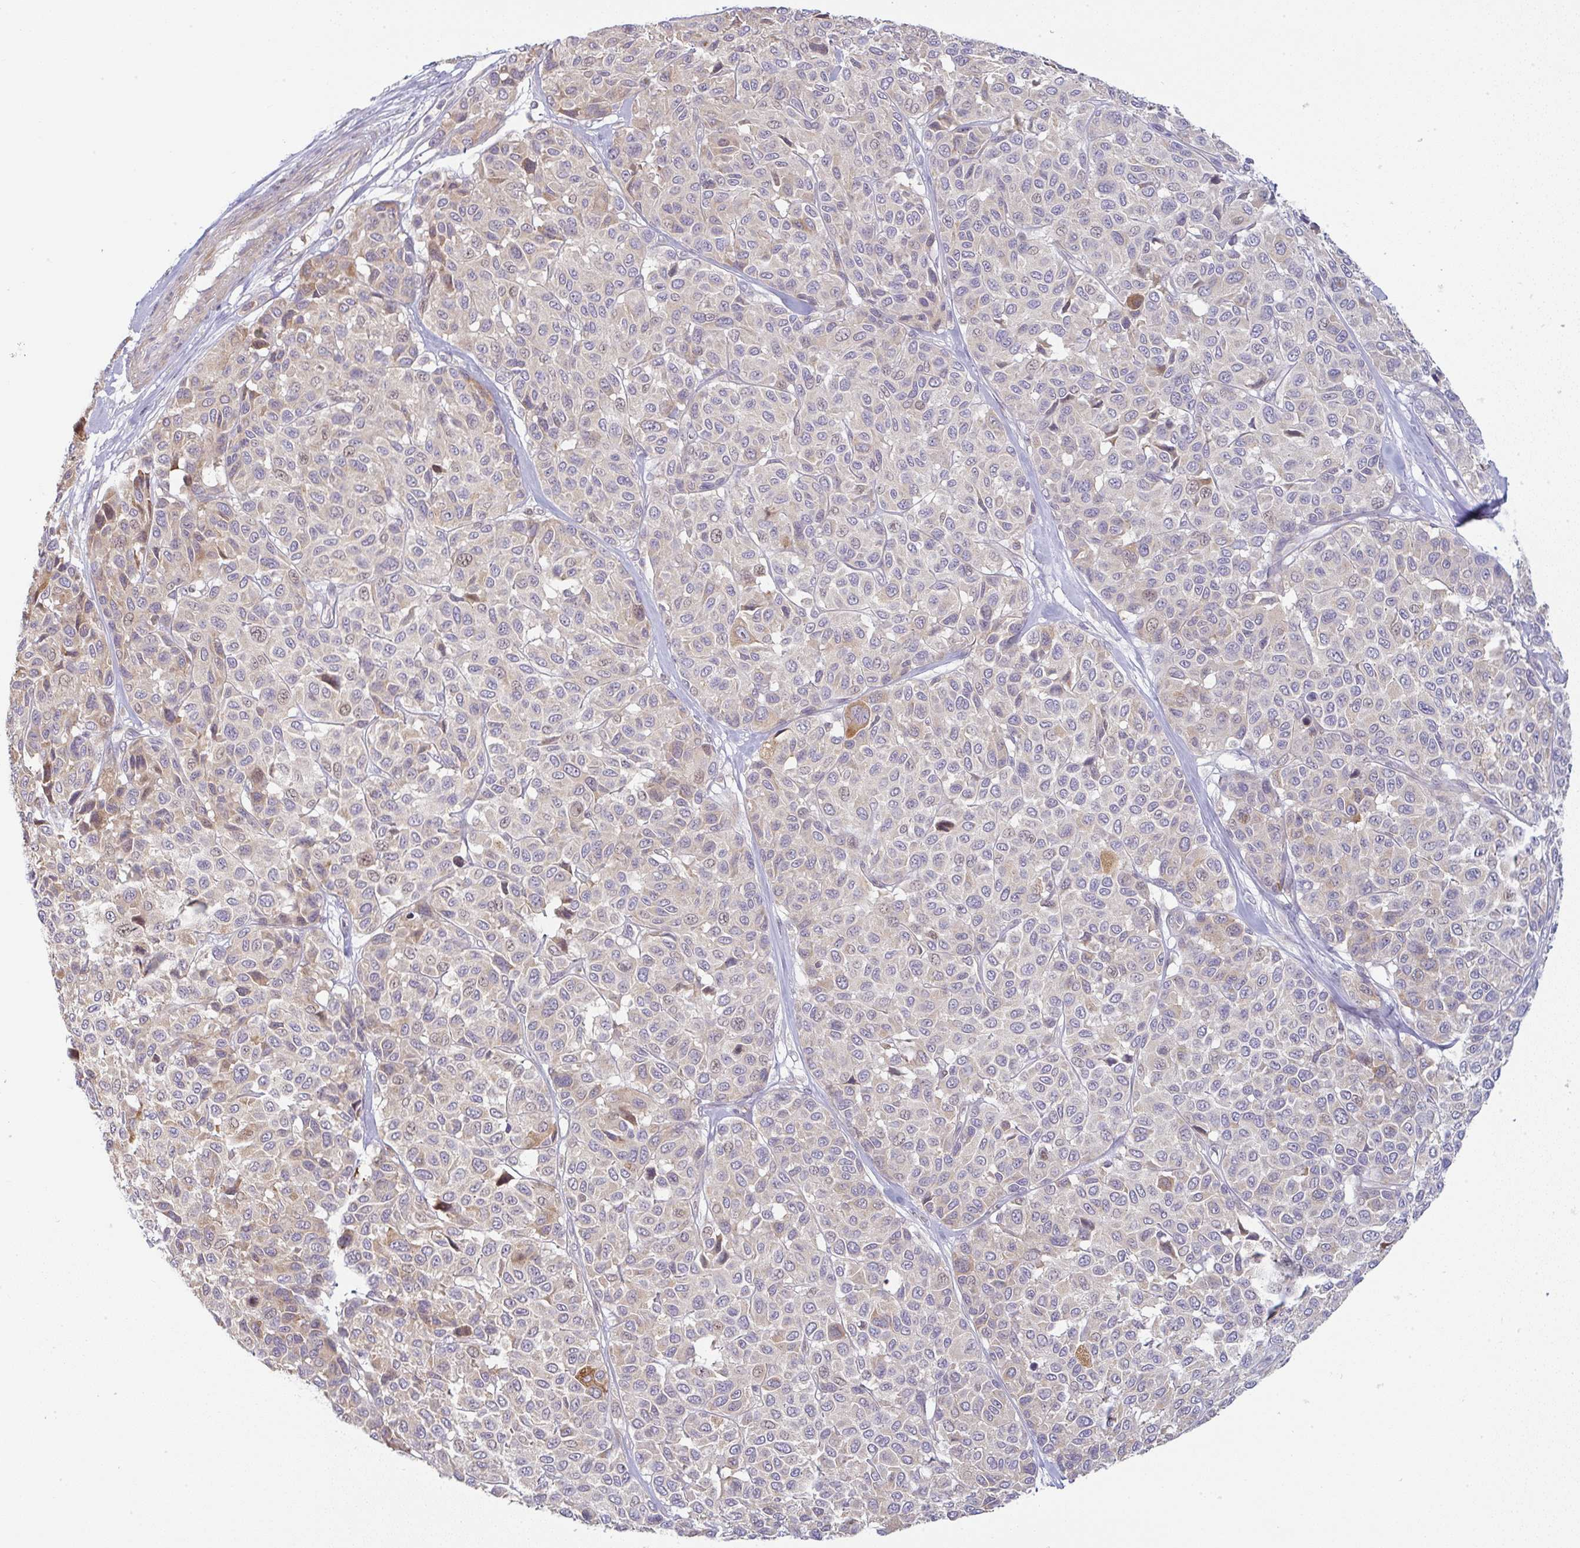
{"staining": {"intensity": "moderate", "quantity": "25%-75%", "location": "cytoplasmic/membranous"}, "tissue": "melanoma", "cell_type": "Tumor cells", "image_type": "cancer", "snomed": [{"axis": "morphology", "description": "Malignant melanoma, NOS"}, {"axis": "topography", "description": "Skin"}], "caption": "A photomicrograph showing moderate cytoplasmic/membranous expression in approximately 25%-75% of tumor cells in malignant melanoma, as visualized by brown immunohistochemical staining.", "gene": "MOB1A", "patient": {"sex": "female", "age": 66}}